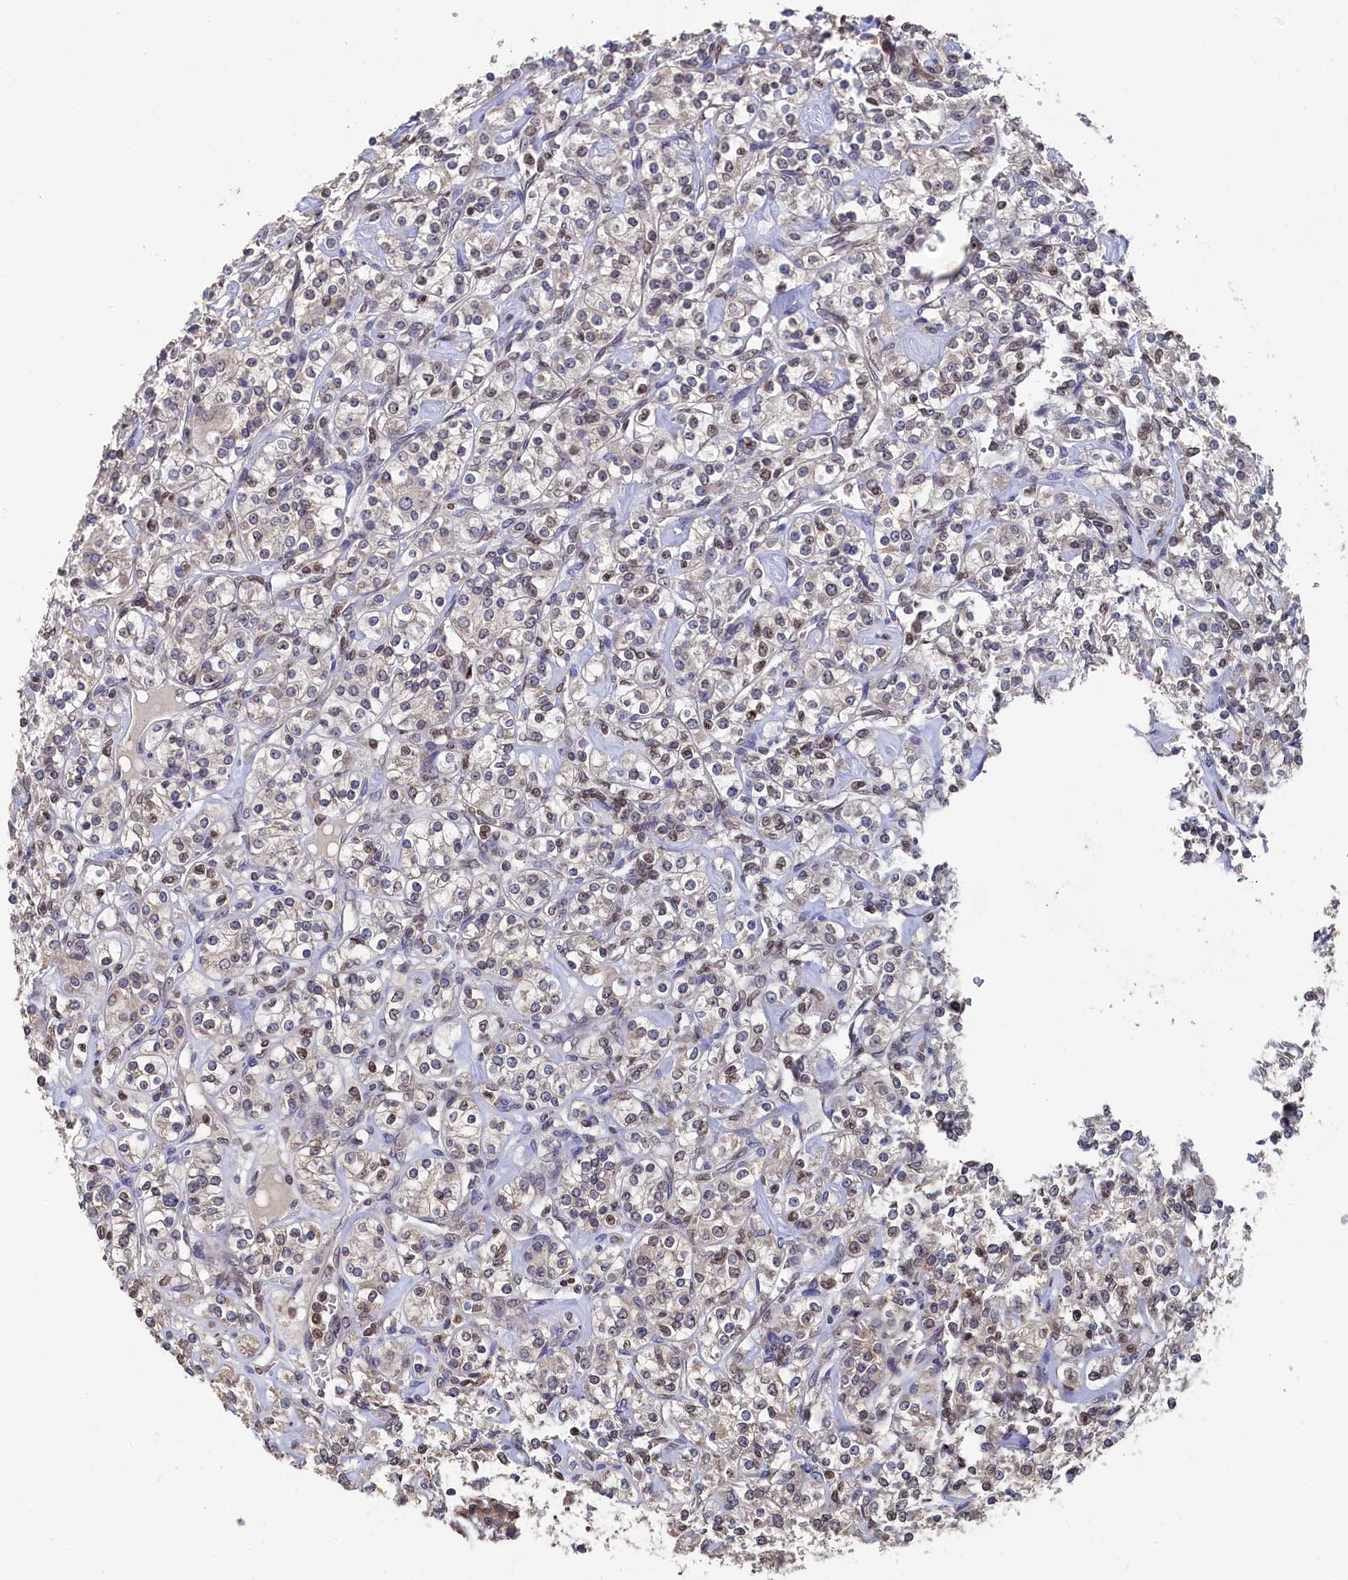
{"staining": {"intensity": "weak", "quantity": "<25%", "location": "cytoplasmic/membranous,nuclear"}, "tissue": "renal cancer", "cell_type": "Tumor cells", "image_type": "cancer", "snomed": [{"axis": "morphology", "description": "Adenocarcinoma, NOS"}, {"axis": "topography", "description": "Kidney"}], "caption": "This image is of renal cancer stained with IHC to label a protein in brown with the nuclei are counter-stained blue. There is no positivity in tumor cells.", "gene": "ANKEF1", "patient": {"sex": "male", "age": 77}}